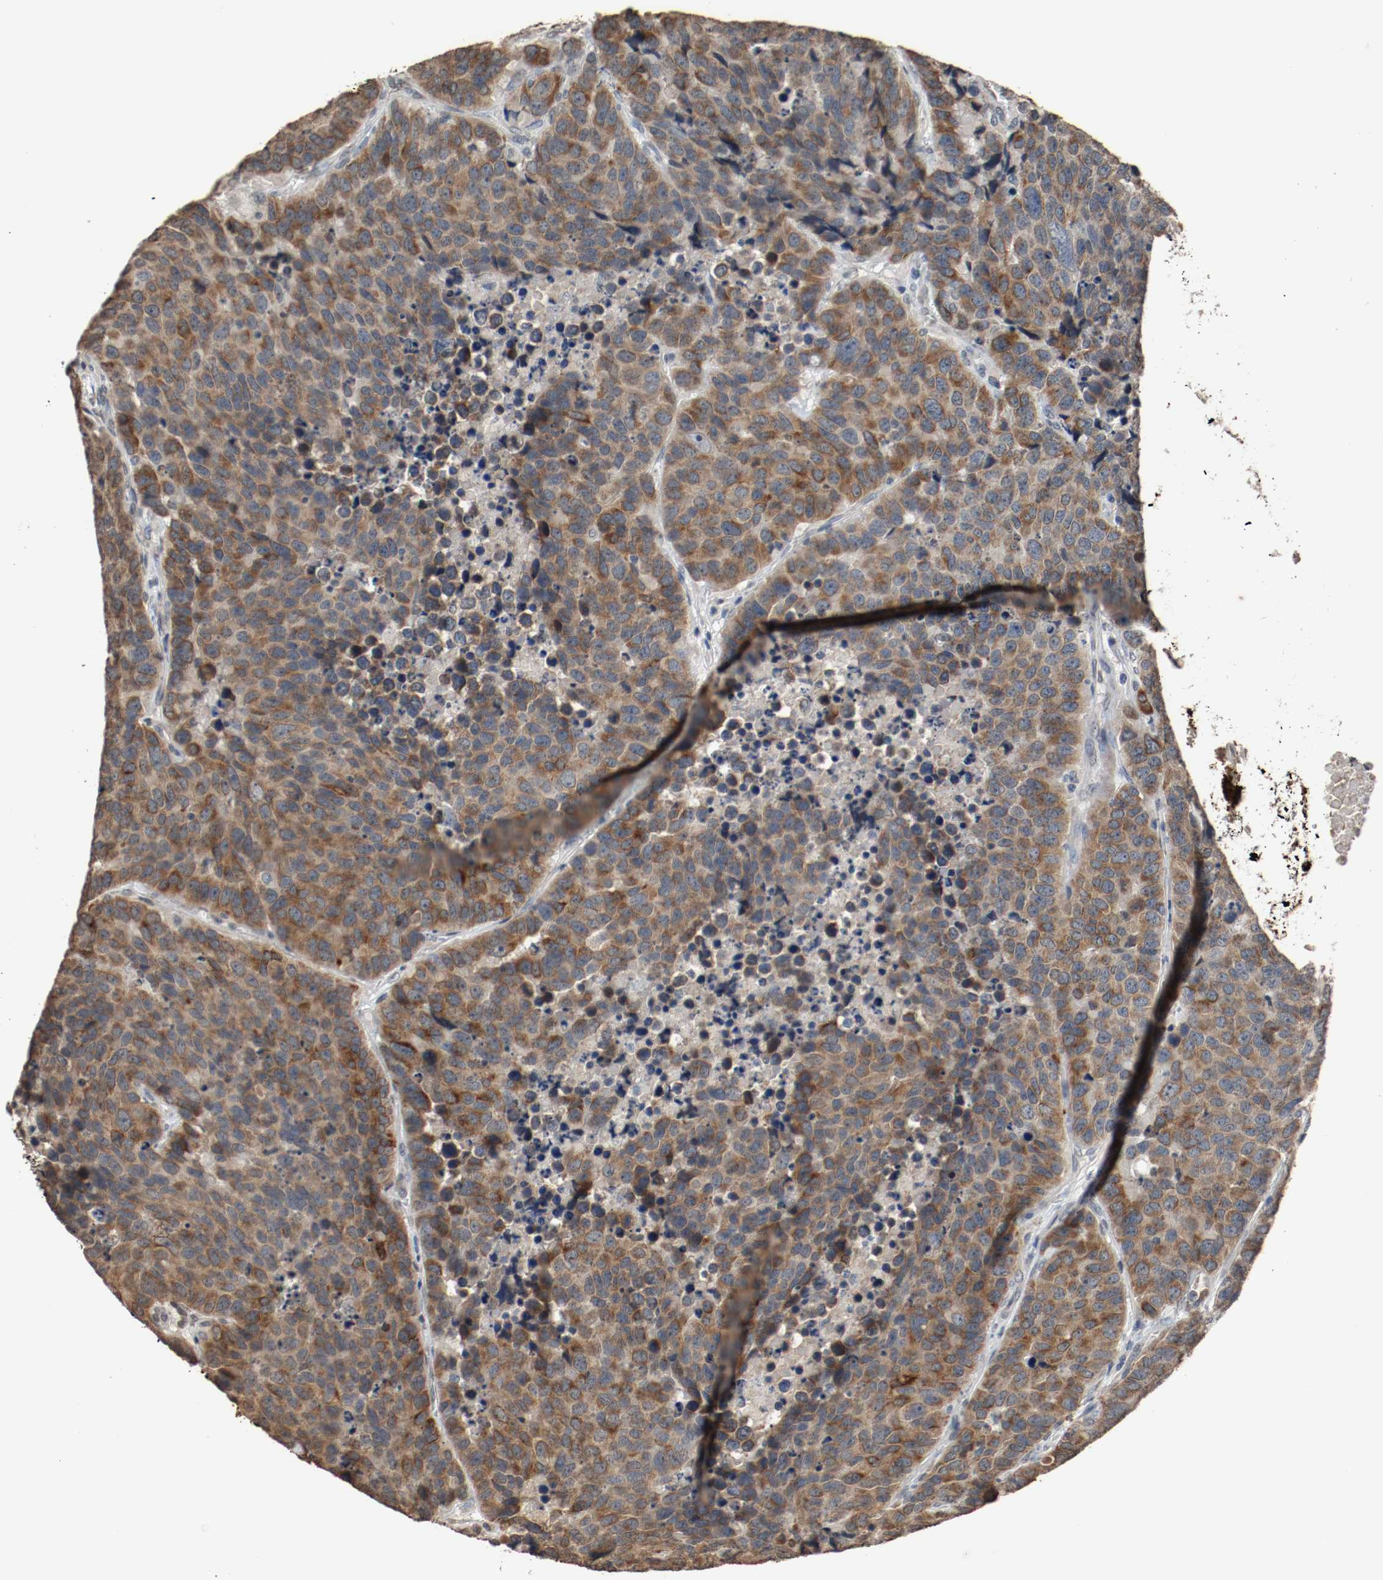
{"staining": {"intensity": "strong", "quantity": ">75%", "location": "cytoplasmic/membranous"}, "tissue": "carcinoid", "cell_type": "Tumor cells", "image_type": "cancer", "snomed": [{"axis": "morphology", "description": "Carcinoid, malignant, NOS"}, {"axis": "topography", "description": "Lung"}], "caption": "An immunohistochemistry photomicrograph of neoplastic tissue is shown. Protein staining in brown shows strong cytoplasmic/membranous positivity in carcinoid within tumor cells.", "gene": "RTN4", "patient": {"sex": "male", "age": 60}}